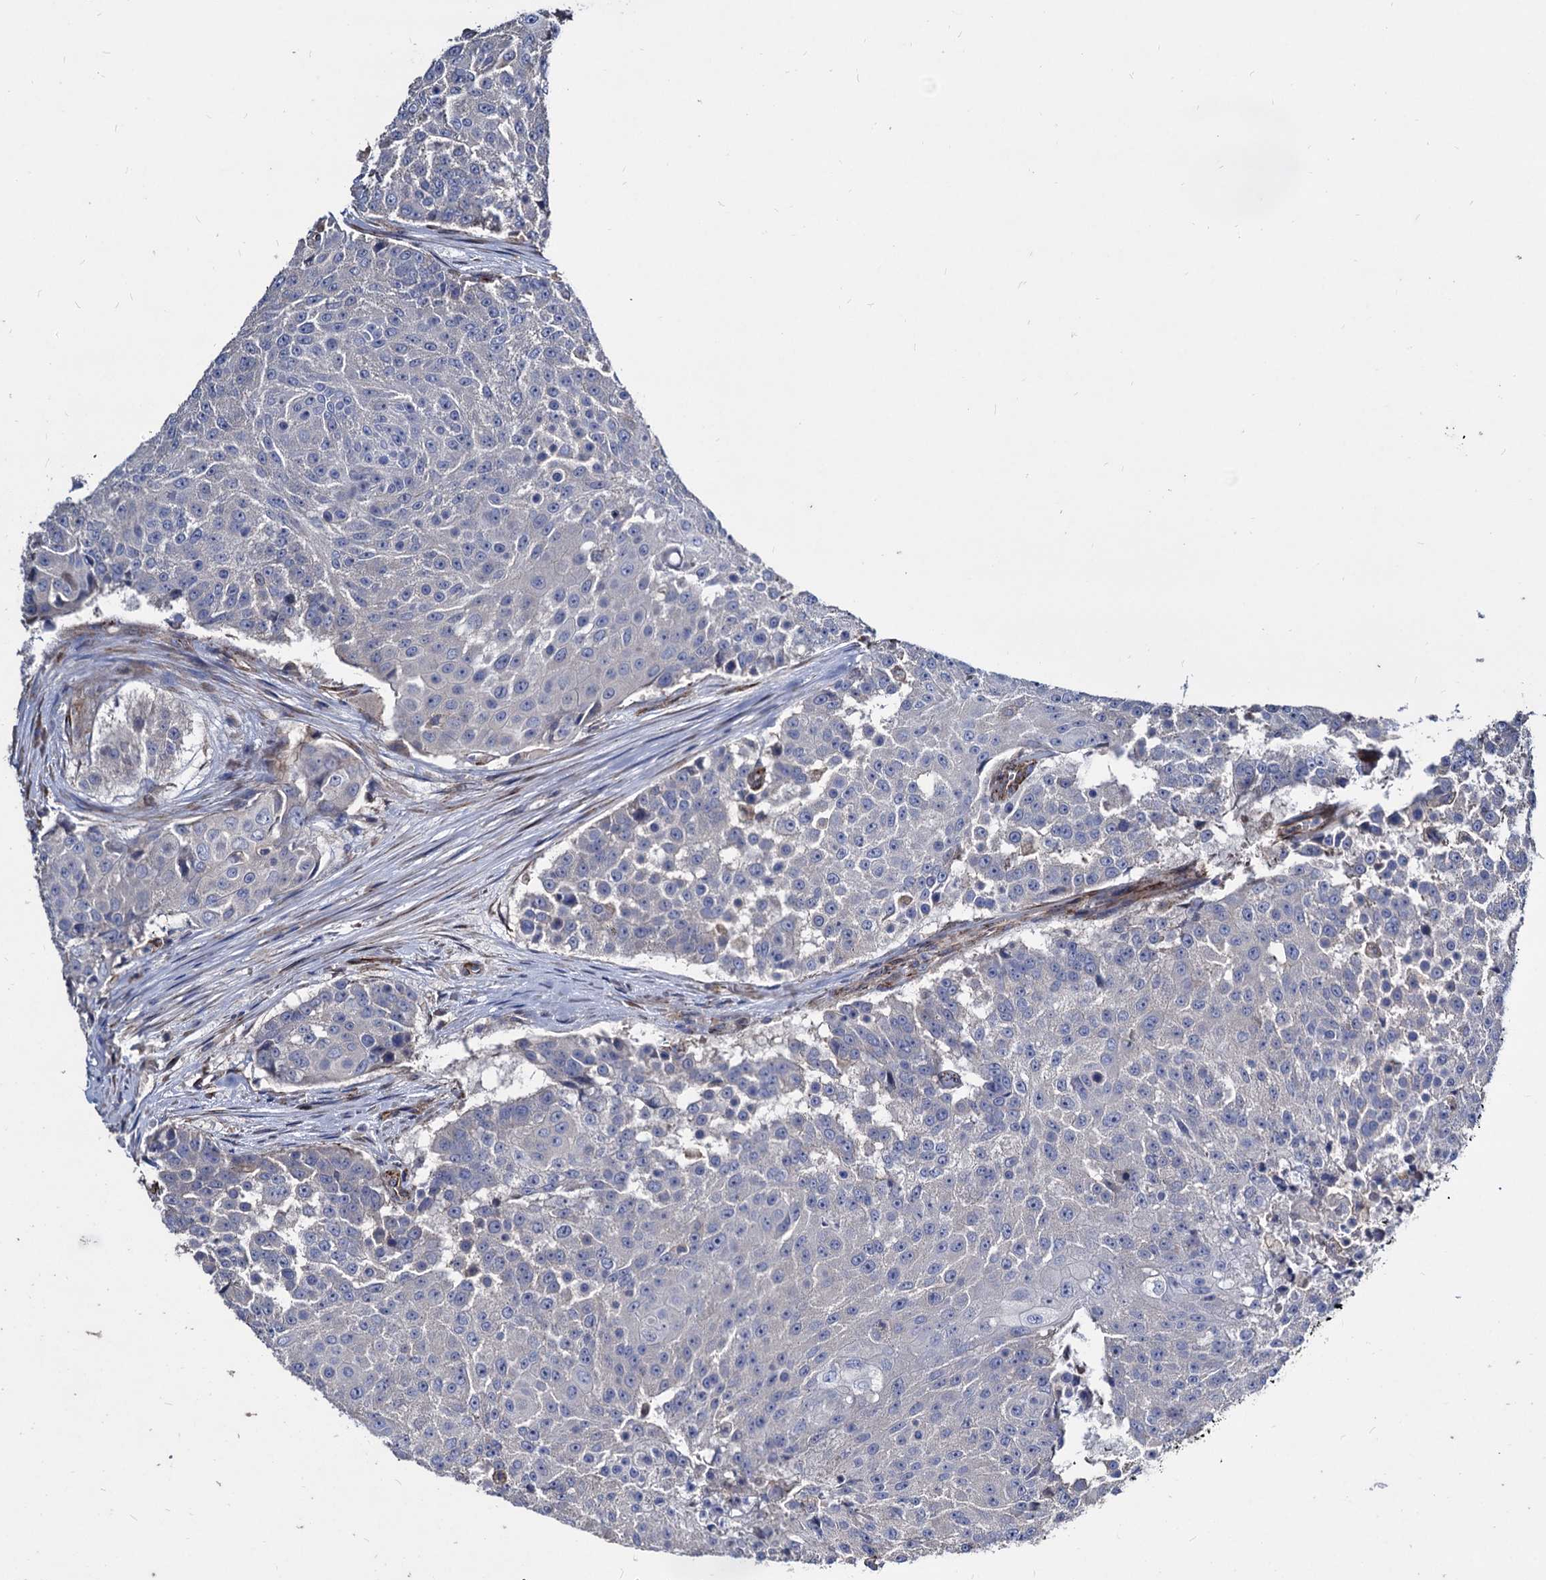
{"staining": {"intensity": "negative", "quantity": "none", "location": "none"}, "tissue": "urothelial cancer", "cell_type": "Tumor cells", "image_type": "cancer", "snomed": [{"axis": "morphology", "description": "Urothelial carcinoma, High grade"}, {"axis": "topography", "description": "Urinary bladder"}], "caption": "The photomicrograph displays no significant expression in tumor cells of urothelial carcinoma (high-grade).", "gene": "WDR11", "patient": {"sex": "female", "age": 63}}